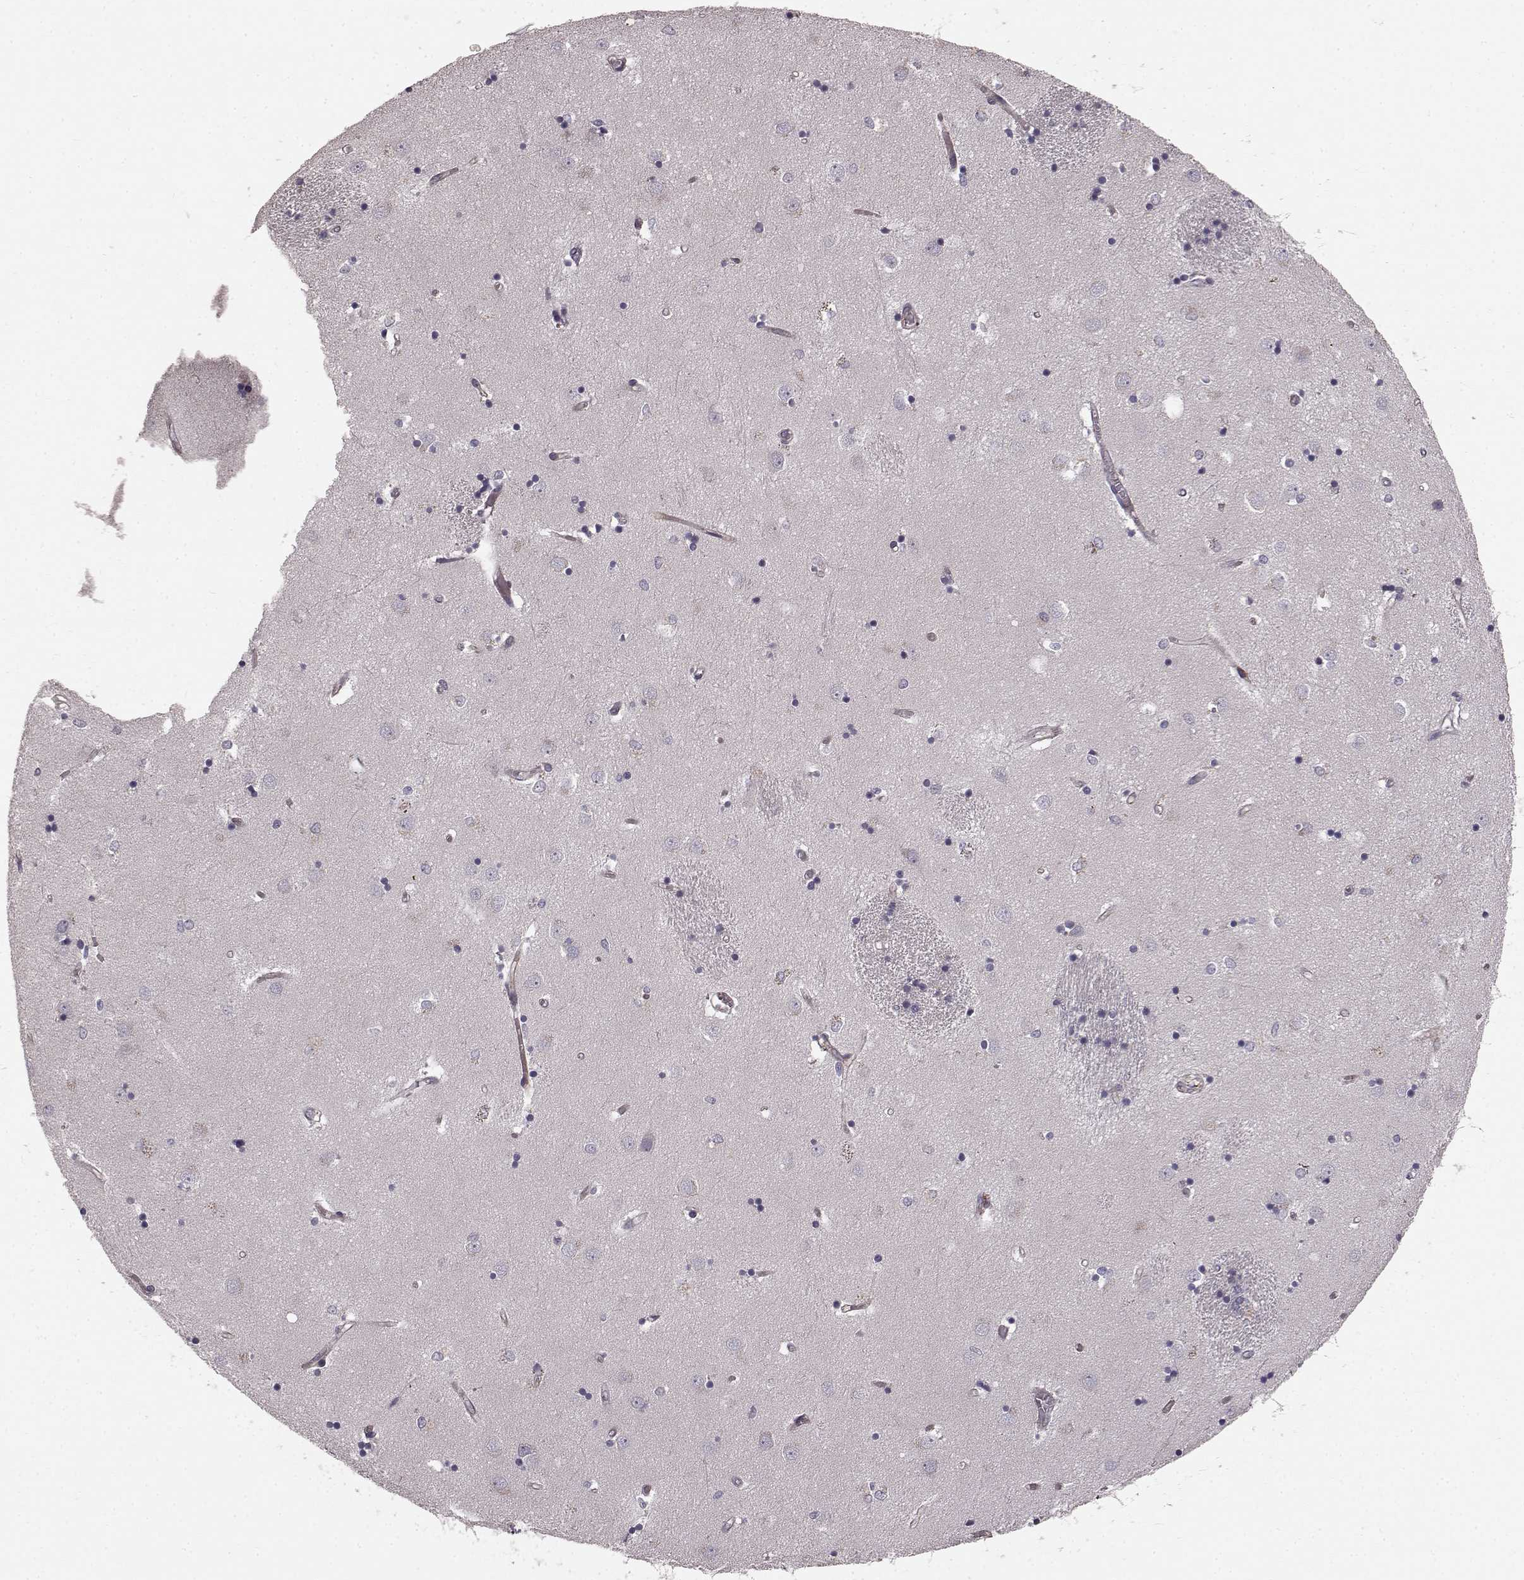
{"staining": {"intensity": "negative", "quantity": "none", "location": "none"}, "tissue": "caudate", "cell_type": "Glial cells", "image_type": "normal", "snomed": [{"axis": "morphology", "description": "Normal tissue, NOS"}, {"axis": "topography", "description": "Lateral ventricle wall"}], "caption": "Unremarkable caudate was stained to show a protein in brown. There is no significant staining in glial cells. (Immunohistochemistry (ihc), brightfield microscopy, high magnification).", "gene": "SLC22A18", "patient": {"sex": "male", "age": 54}}